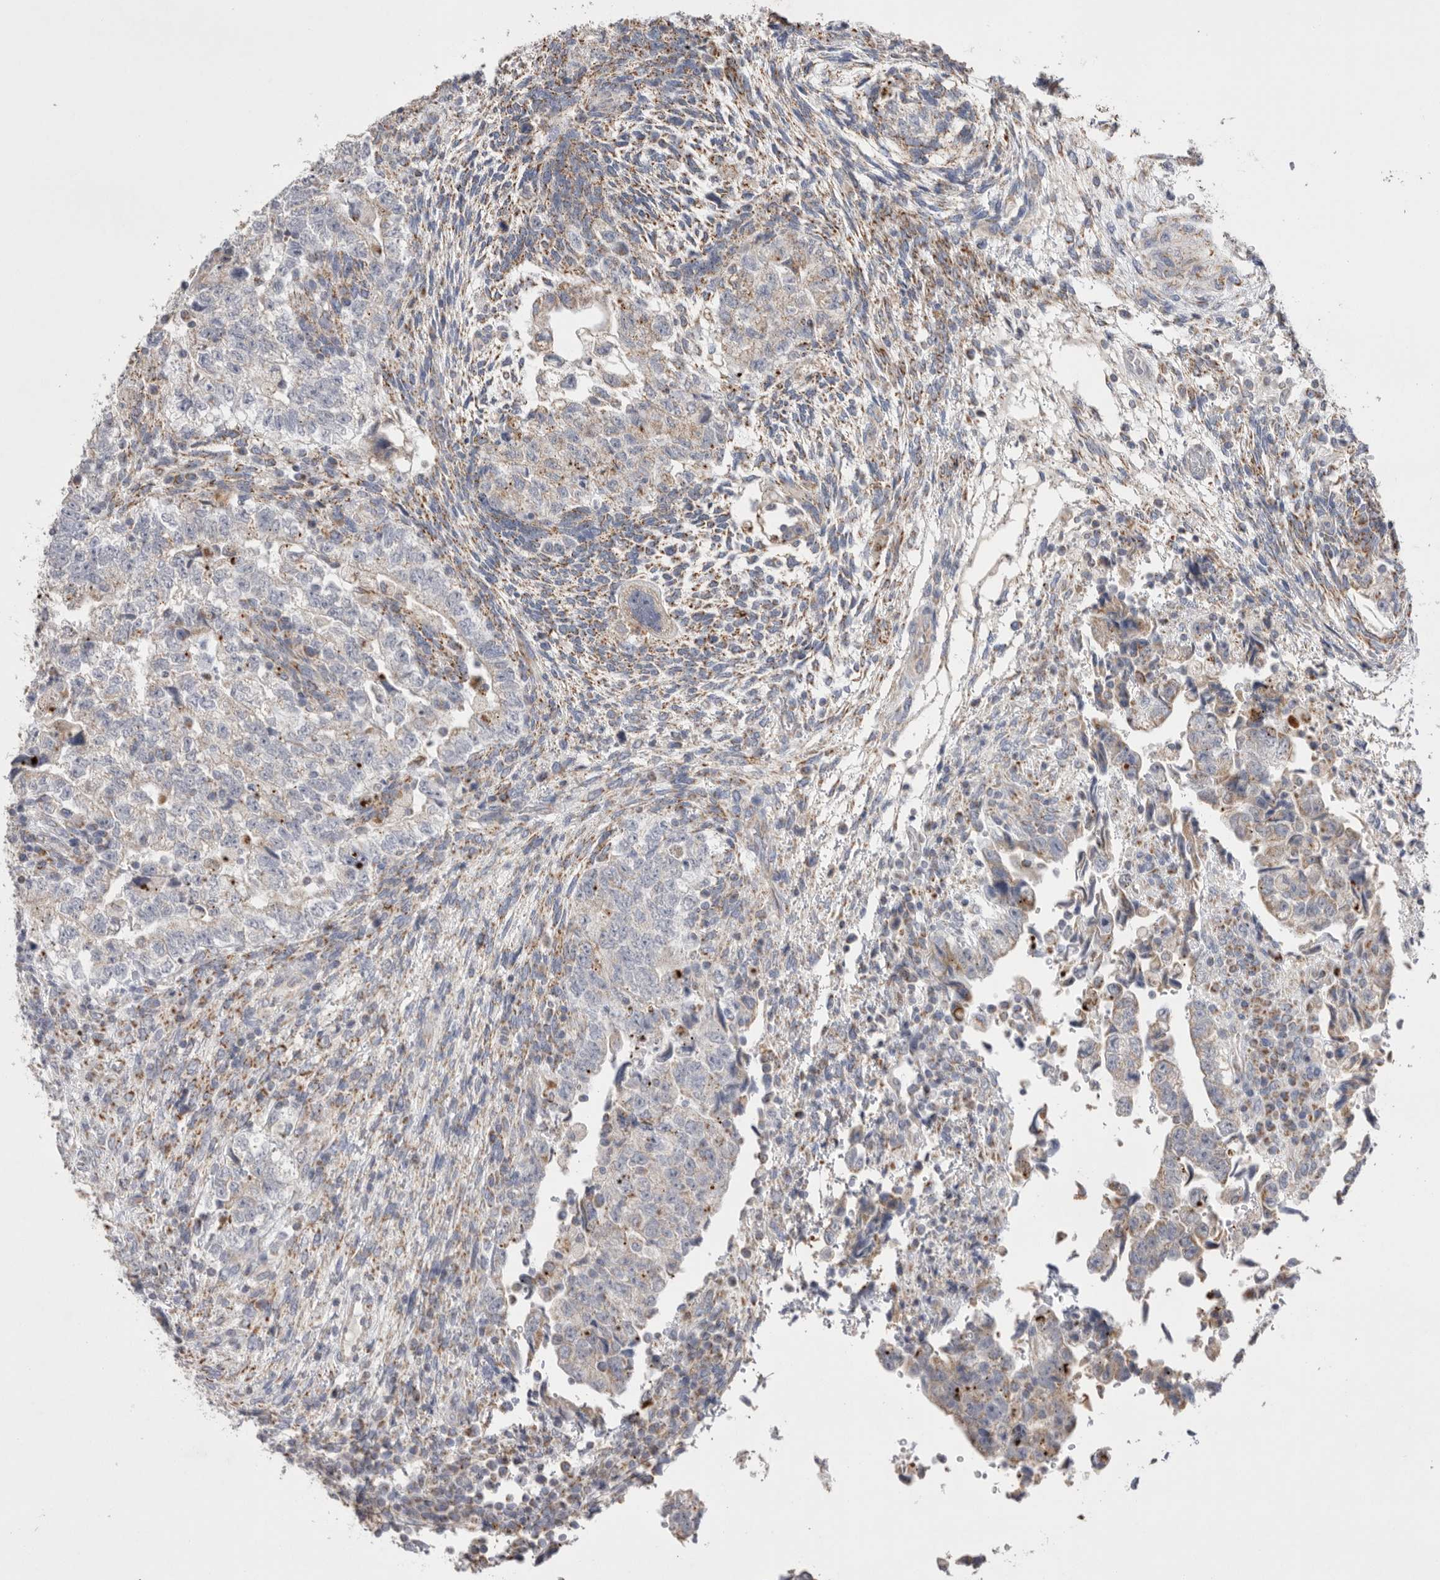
{"staining": {"intensity": "weak", "quantity": "<25%", "location": "cytoplasmic/membranous"}, "tissue": "testis cancer", "cell_type": "Tumor cells", "image_type": "cancer", "snomed": [{"axis": "morphology", "description": "Normal tissue, NOS"}, {"axis": "morphology", "description": "Carcinoma, Embryonal, NOS"}, {"axis": "topography", "description": "Testis"}], "caption": "Tumor cells show no significant protein expression in testis embryonal carcinoma. The staining is performed using DAB brown chromogen with nuclei counter-stained in using hematoxylin.", "gene": "VDAC3", "patient": {"sex": "male", "age": 36}}